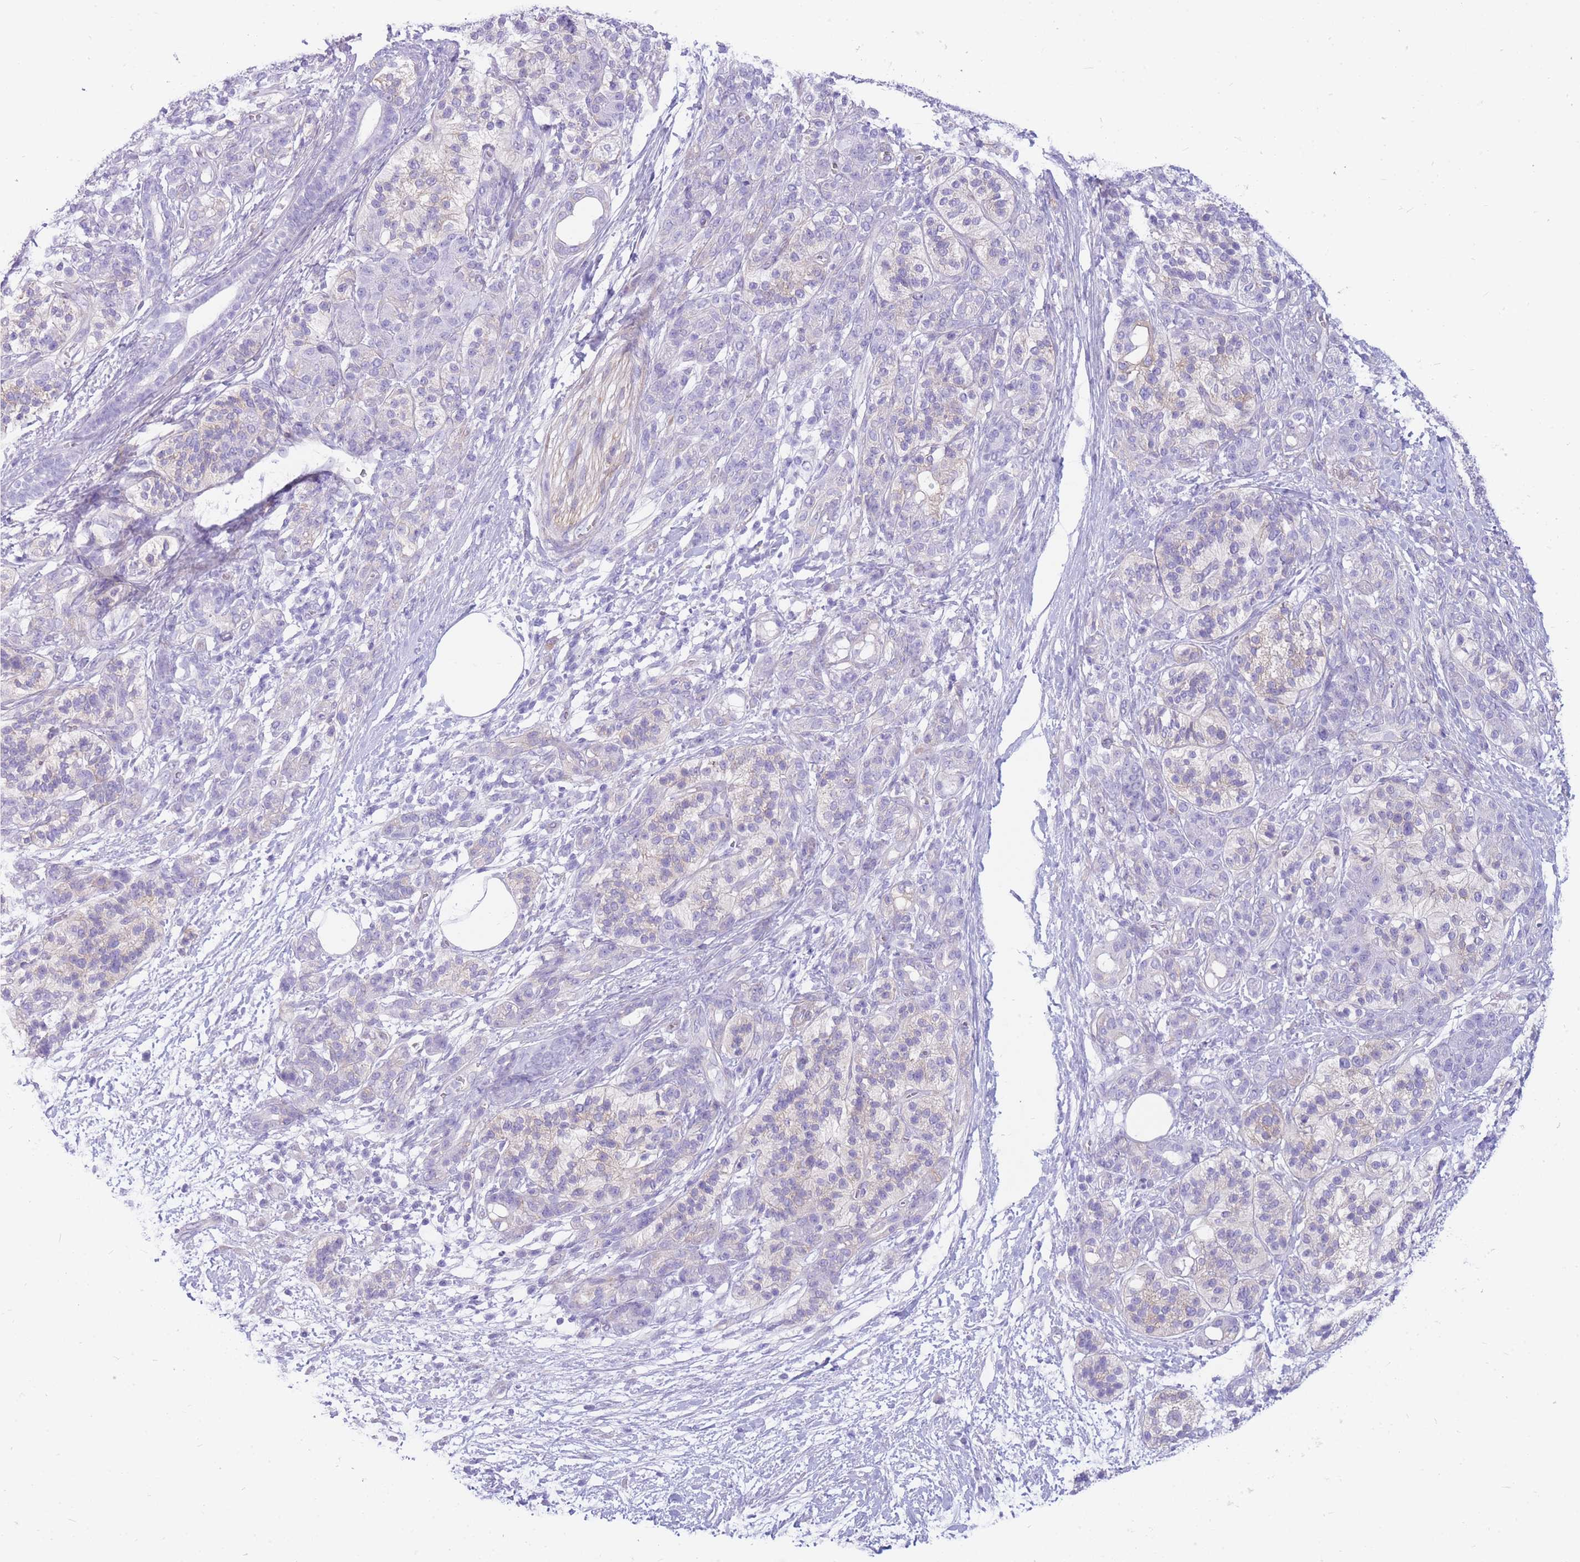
{"staining": {"intensity": "negative", "quantity": "none", "location": "none"}, "tissue": "pancreatic cancer", "cell_type": "Tumor cells", "image_type": "cancer", "snomed": [{"axis": "morphology", "description": "Adenocarcinoma, NOS"}, {"axis": "topography", "description": "Pancreas"}], "caption": "Tumor cells show no significant staining in adenocarcinoma (pancreatic).", "gene": "MTSS2", "patient": {"sex": "male", "age": 57}}